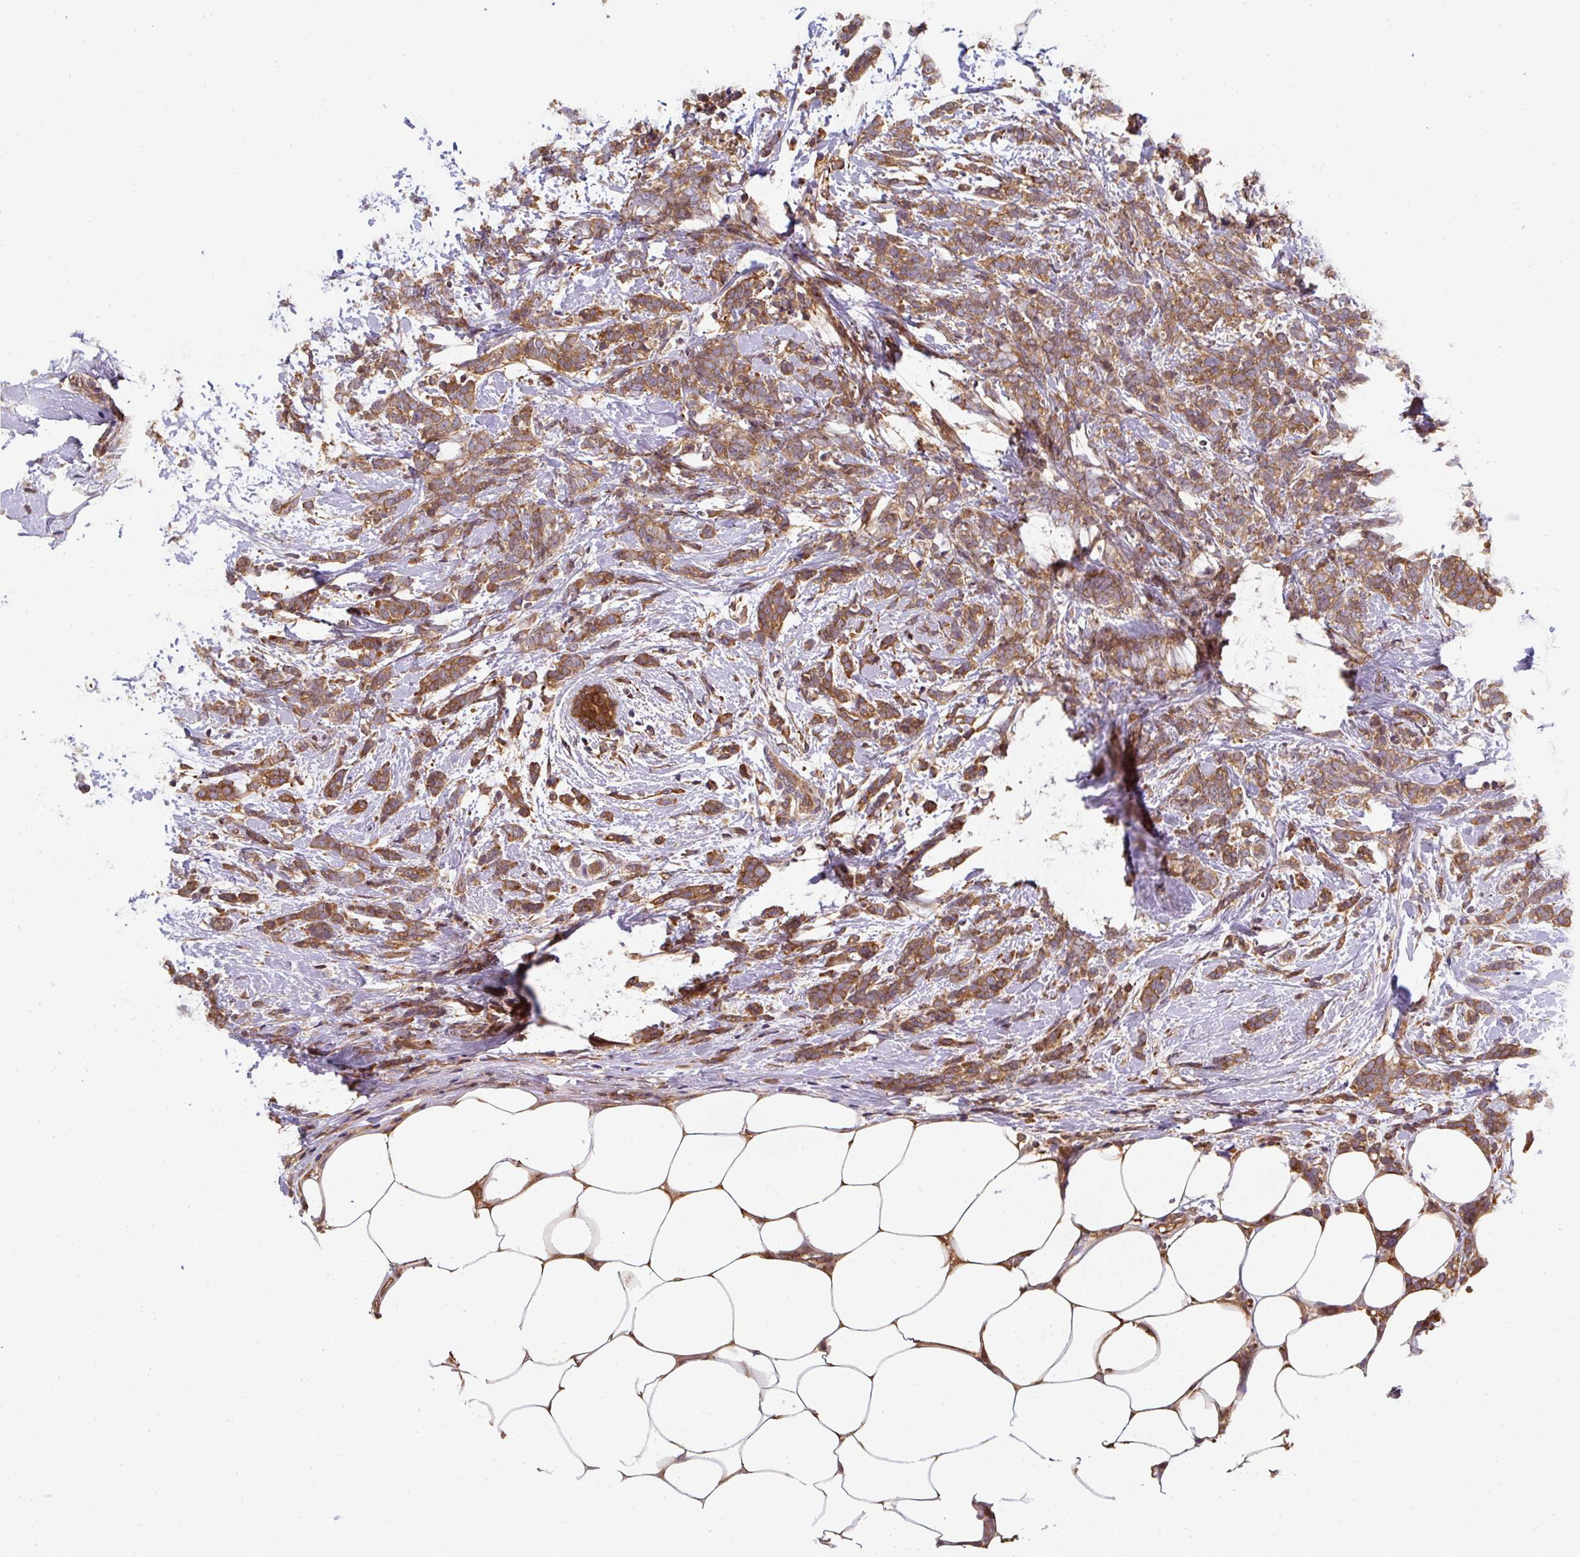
{"staining": {"intensity": "moderate", "quantity": ">75%", "location": "cytoplasmic/membranous"}, "tissue": "breast cancer", "cell_type": "Tumor cells", "image_type": "cancer", "snomed": [{"axis": "morphology", "description": "Lobular carcinoma"}, {"axis": "topography", "description": "Breast"}], "caption": "Breast lobular carcinoma was stained to show a protein in brown. There is medium levels of moderate cytoplasmic/membranous positivity in about >75% of tumor cells. (brown staining indicates protein expression, while blue staining denotes nuclei).", "gene": "ST13", "patient": {"sex": "female", "age": 58}}